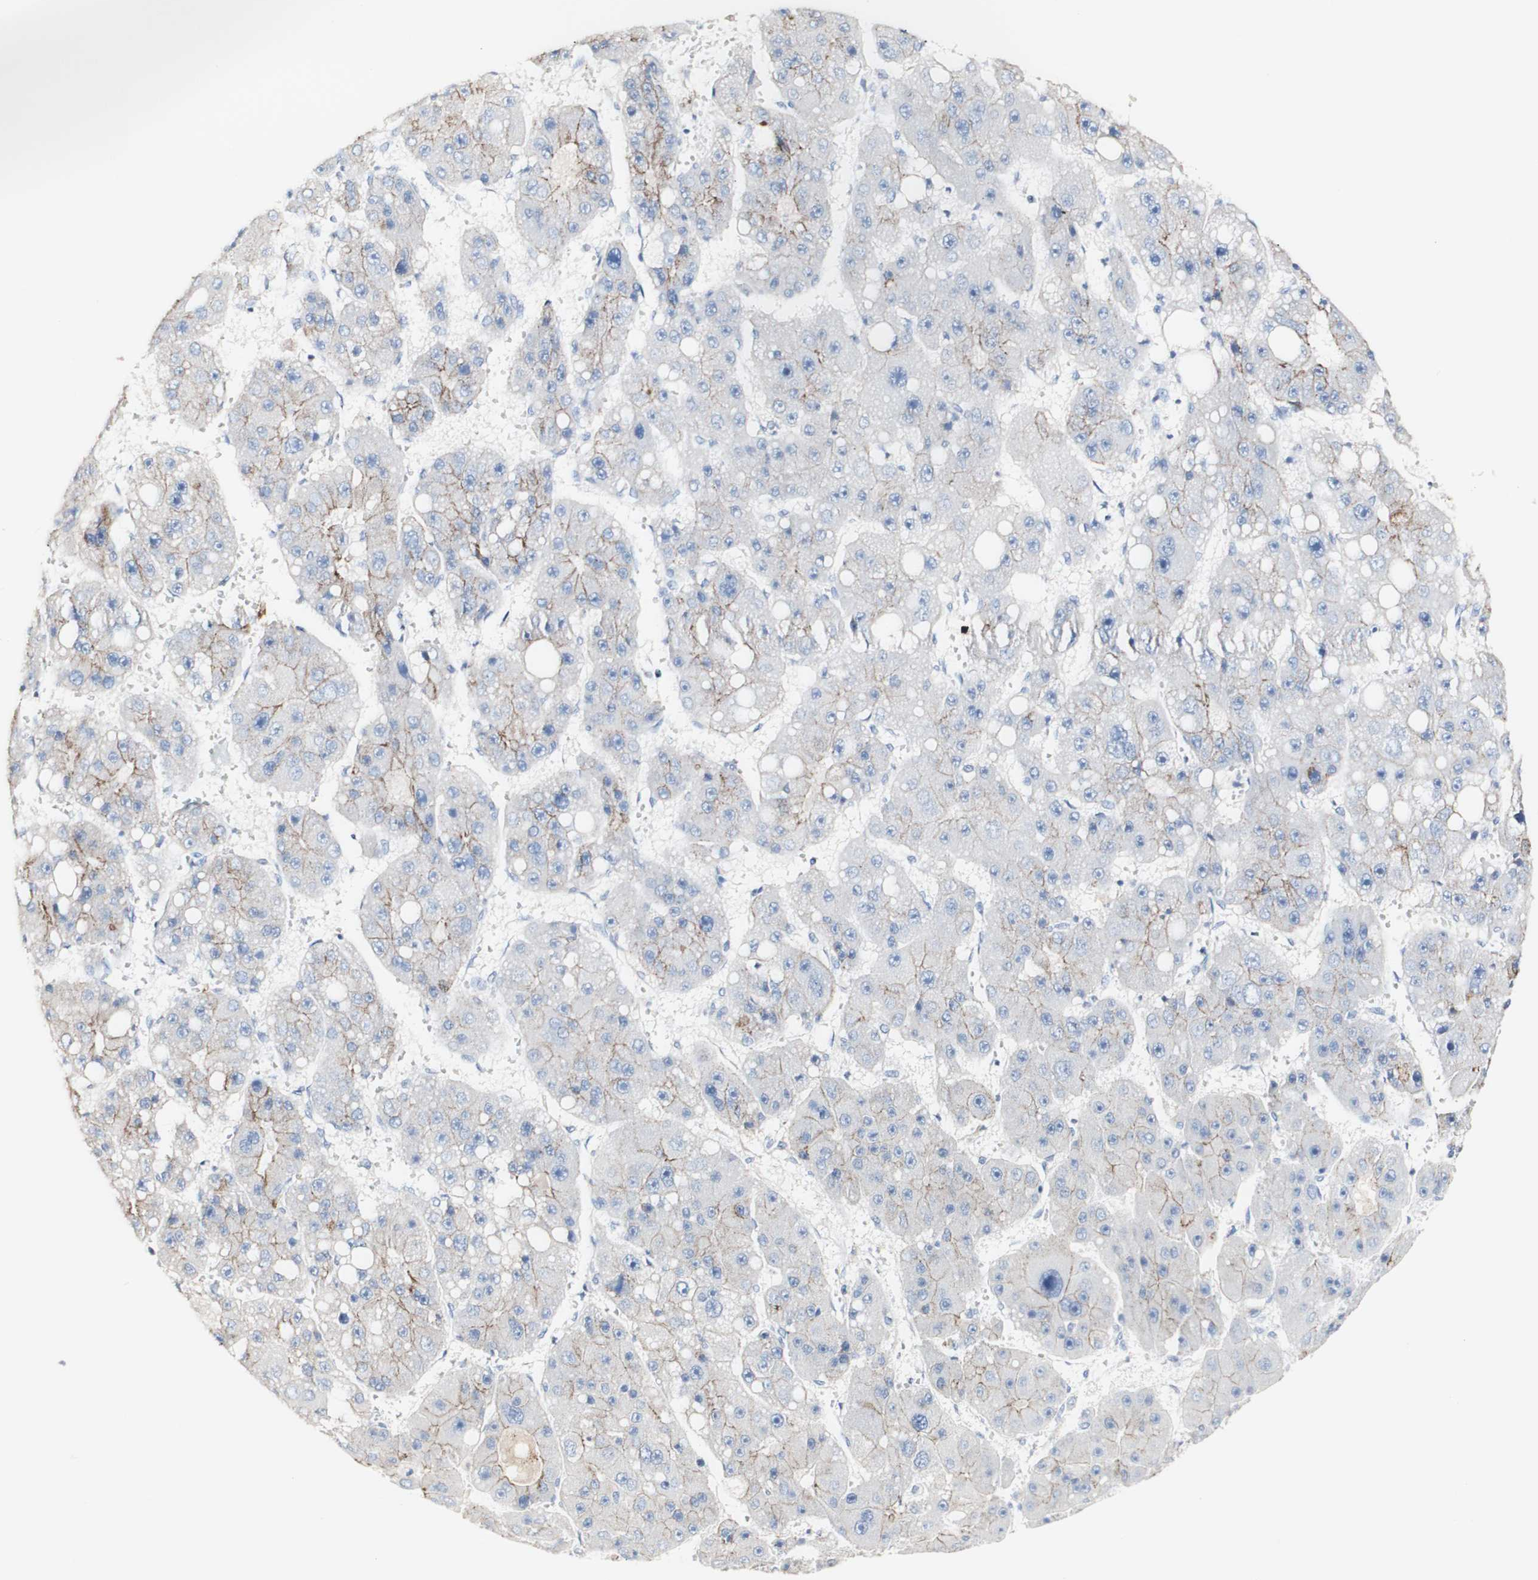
{"staining": {"intensity": "moderate", "quantity": "25%-75%", "location": "cytoplasmic/membranous"}, "tissue": "liver cancer", "cell_type": "Tumor cells", "image_type": "cancer", "snomed": [{"axis": "morphology", "description": "Carcinoma, Hepatocellular, NOS"}, {"axis": "topography", "description": "Liver"}], "caption": "Human liver cancer (hepatocellular carcinoma) stained with a brown dye shows moderate cytoplasmic/membranous positive expression in about 25%-75% of tumor cells.", "gene": "DSC2", "patient": {"sex": "female", "age": 61}}